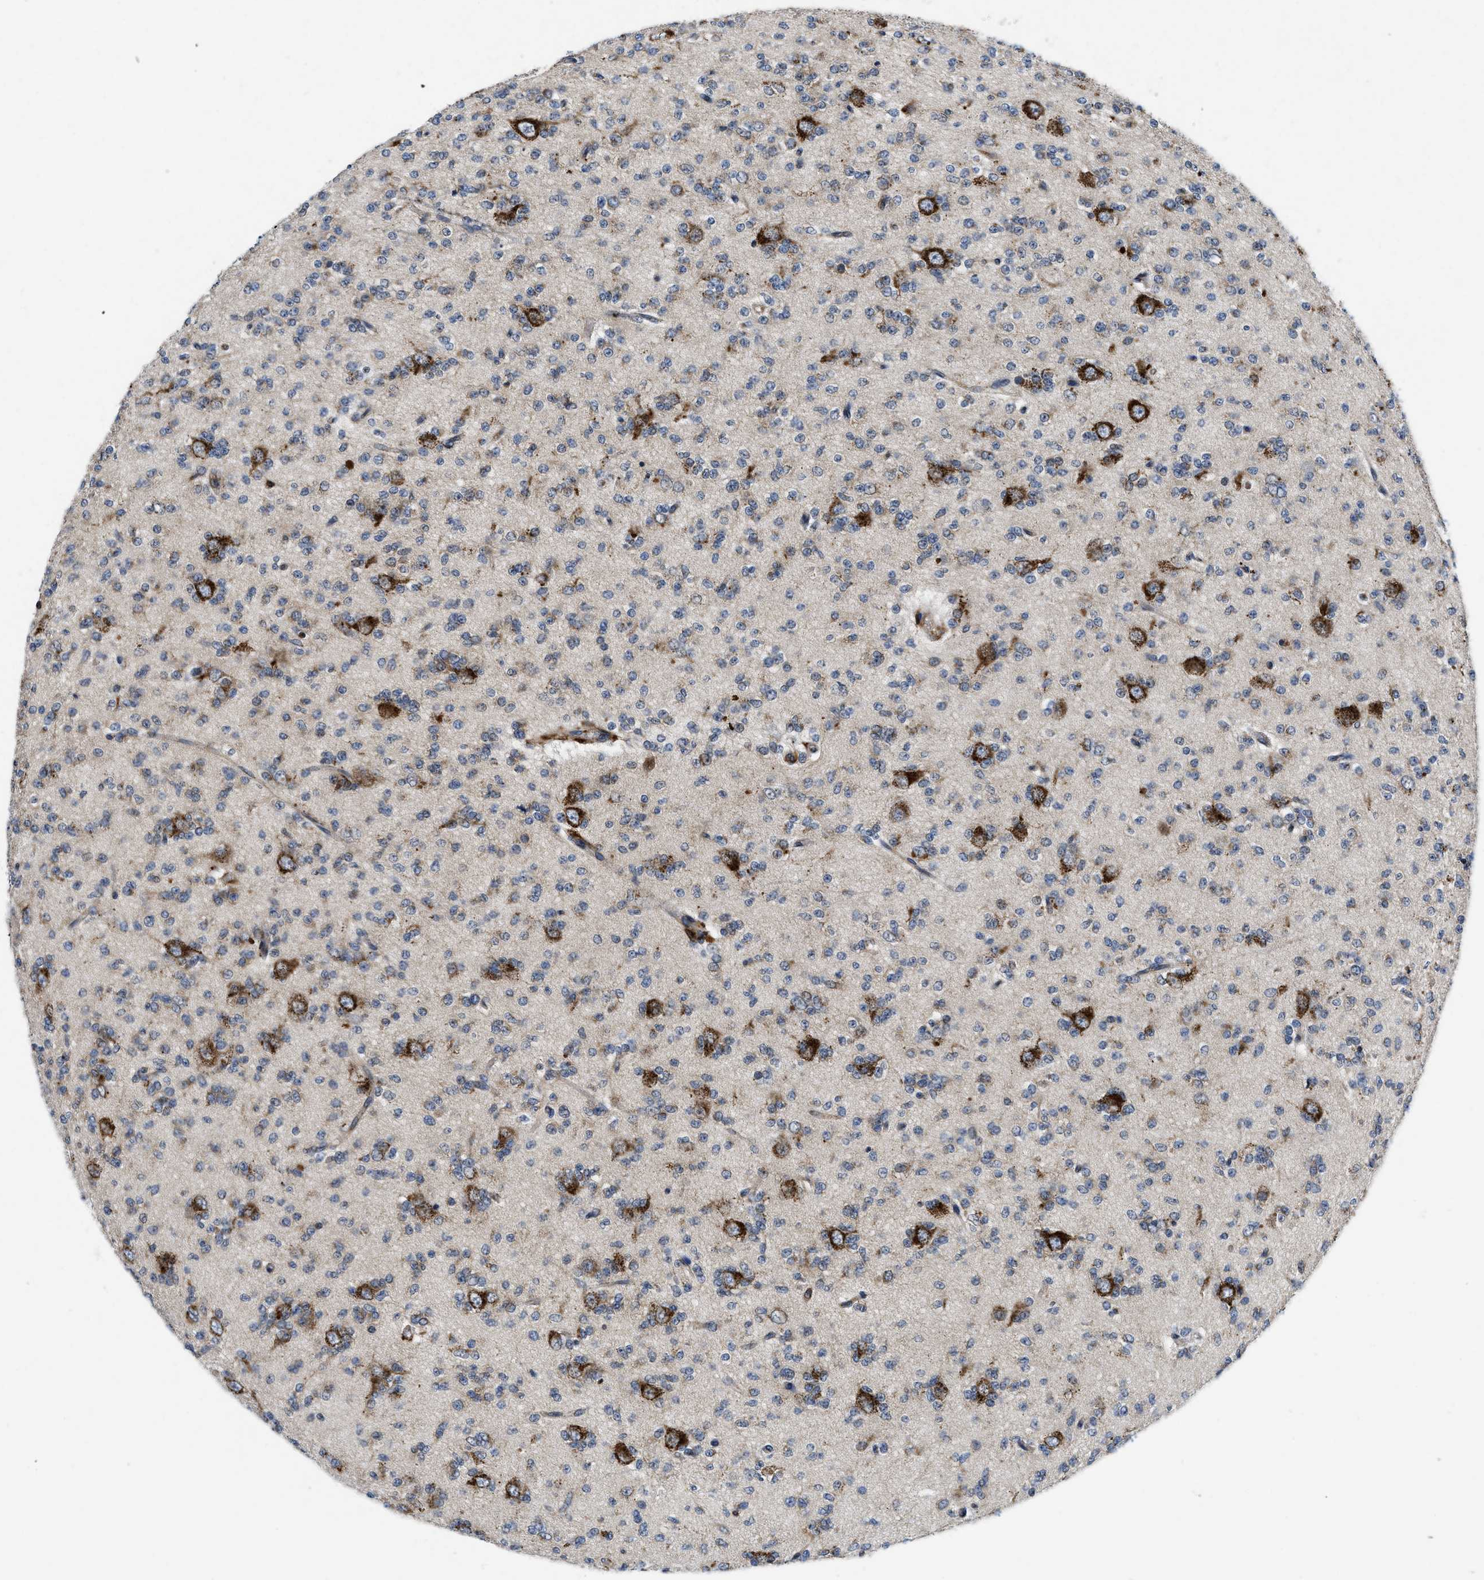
{"staining": {"intensity": "moderate", "quantity": "<25%", "location": "cytoplasmic/membranous"}, "tissue": "glioma", "cell_type": "Tumor cells", "image_type": "cancer", "snomed": [{"axis": "morphology", "description": "Glioma, malignant, Low grade"}, {"axis": "topography", "description": "Brain"}], "caption": "Immunohistochemical staining of malignant glioma (low-grade) shows moderate cytoplasmic/membranous protein expression in approximately <25% of tumor cells. The staining is performed using DAB brown chromogen to label protein expression. The nuclei are counter-stained blue using hematoxylin.", "gene": "ENPP4", "patient": {"sex": "male", "age": 38}}